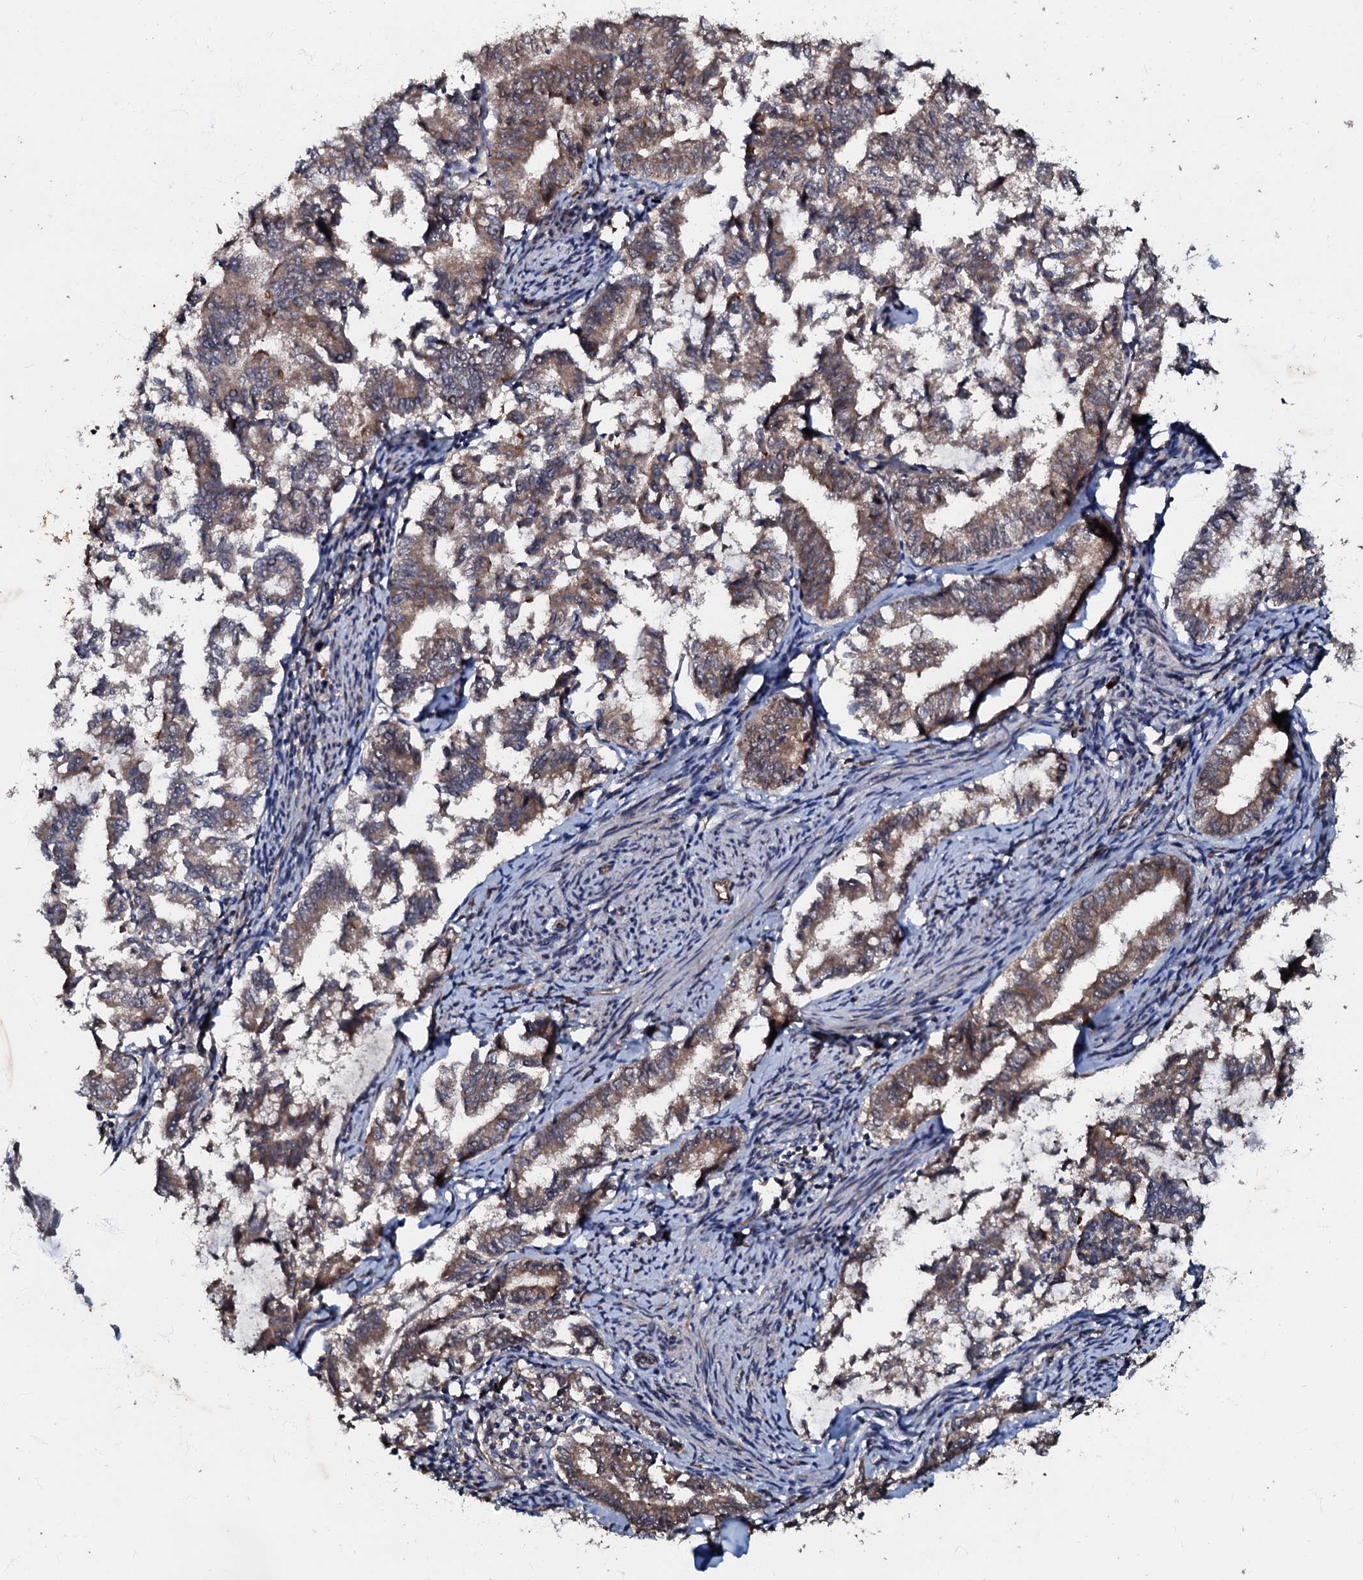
{"staining": {"intensity": "weak", "quantity": ">75%", "location": "cytoplasmic/membranous"}, "tissue": "endometrial cancer", "cell_type": "Tumor cells", "image_type": "cancer", "snomed": [{"axis": "morphology", "description": "Adenocarcinoma, NOS"}, {"axis": "topography", "description": "Endometrium"}], "caption": "This micrograph exhibits endometrial adenocarcinoma stained with immunohistochemistry (IHC) to label a protein in brown. The cytoplasmic/membranous of tumor cells show weak positivity for the protein. Nuclei are counter-stained blue.", "gene": "MANSC4", "patient": {"sex": "female", "age": 79}}